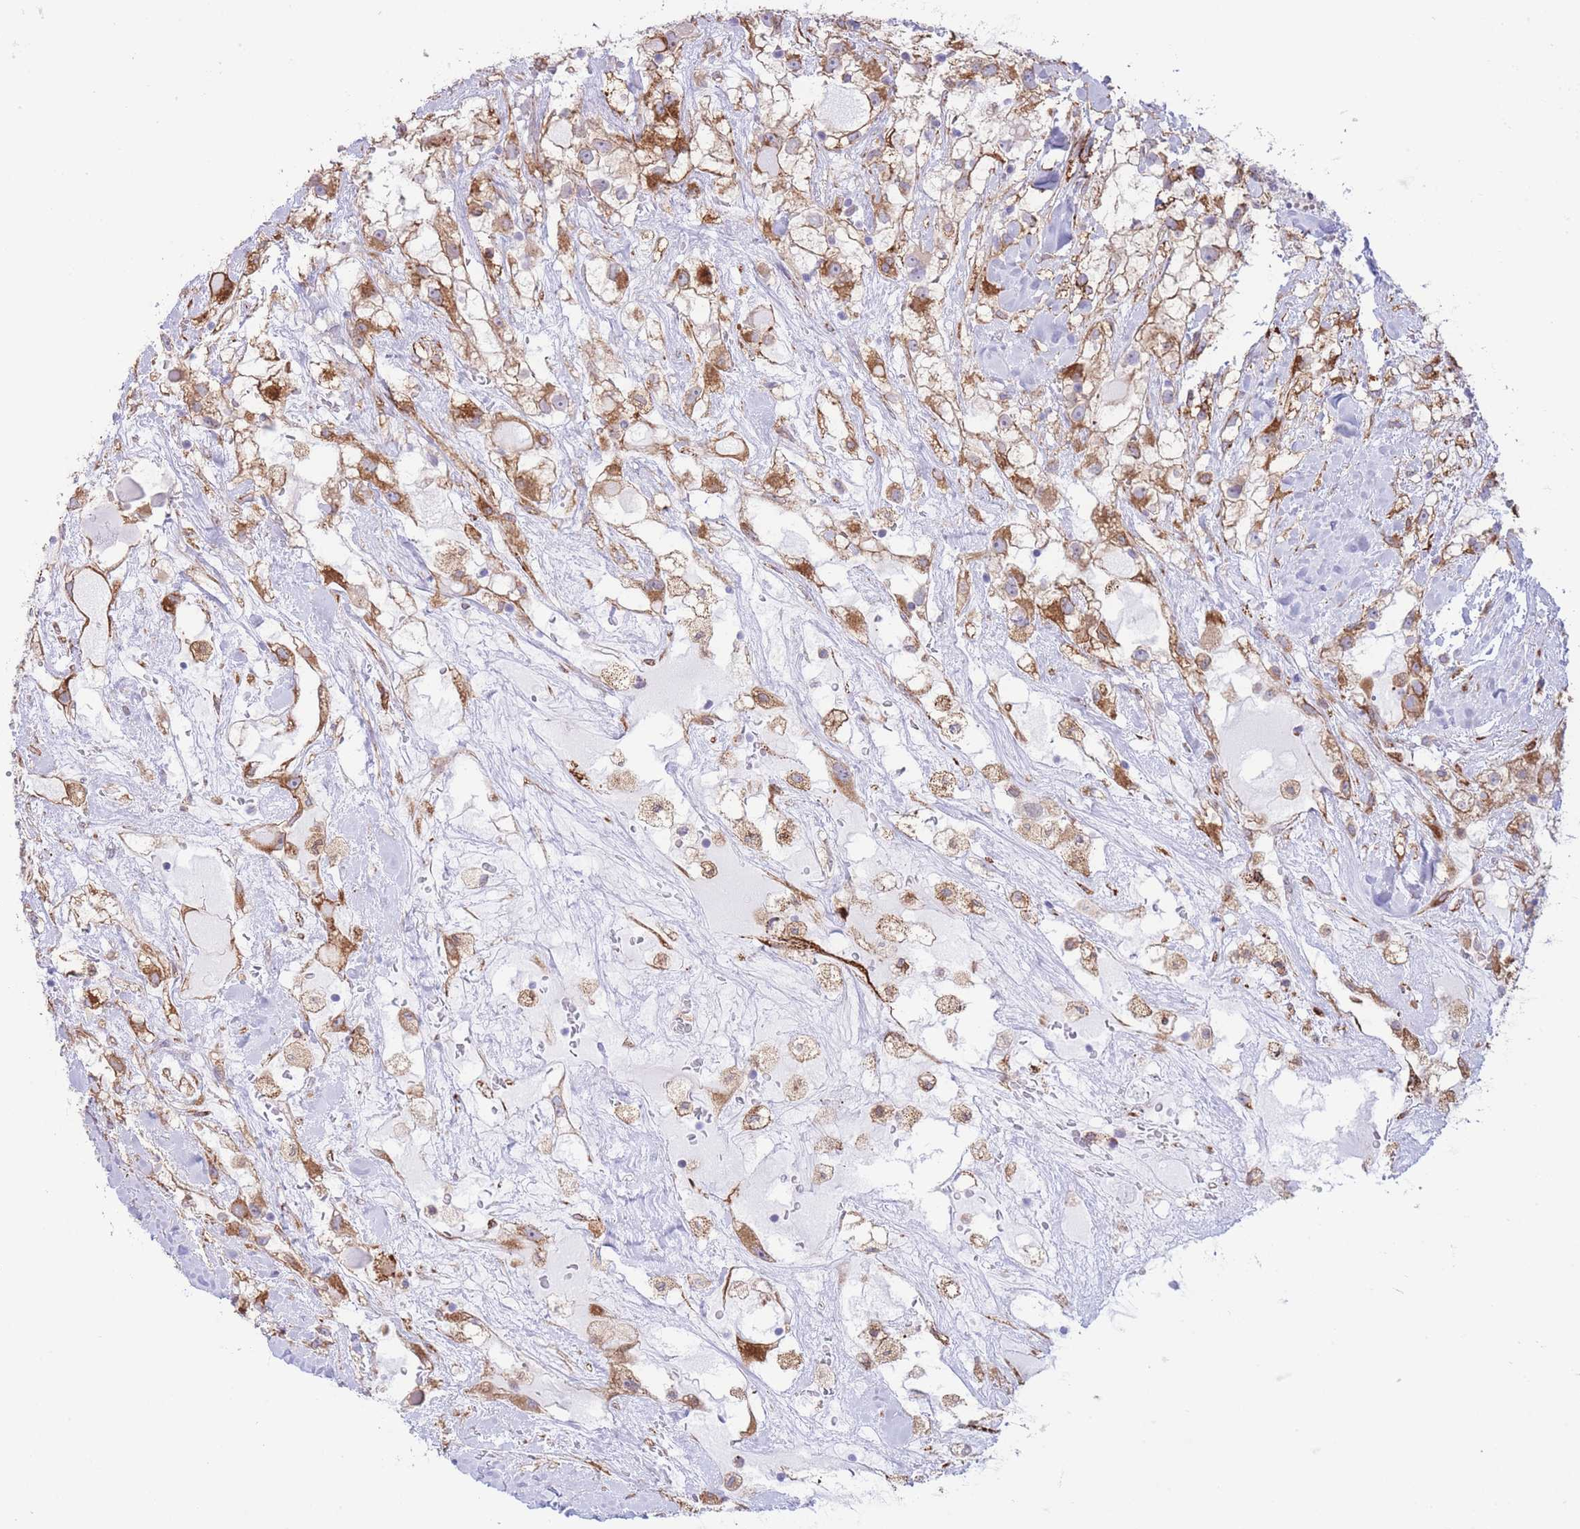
{"staining": {"intensity": "moderate", "quantity": ">75%", "location": "cytoplasmic/membranous"}, "tissue": "renal cancer", "cell_type": "Tumor cells", "image_type": "cancer", "snomed": [{"axis": "morphology", "description": "Adenocarcinoma, NOS"}, {"axis": "topography", "description": "Kidney"}], "caption": "Immunohistochemical staining of human renal cancer displays medium levels of moderate cytoplasmic/membranous expression in about >75% of tumor cells.", "gene": "MYDGF", "patient": {"sex": "male", "age": 59}}